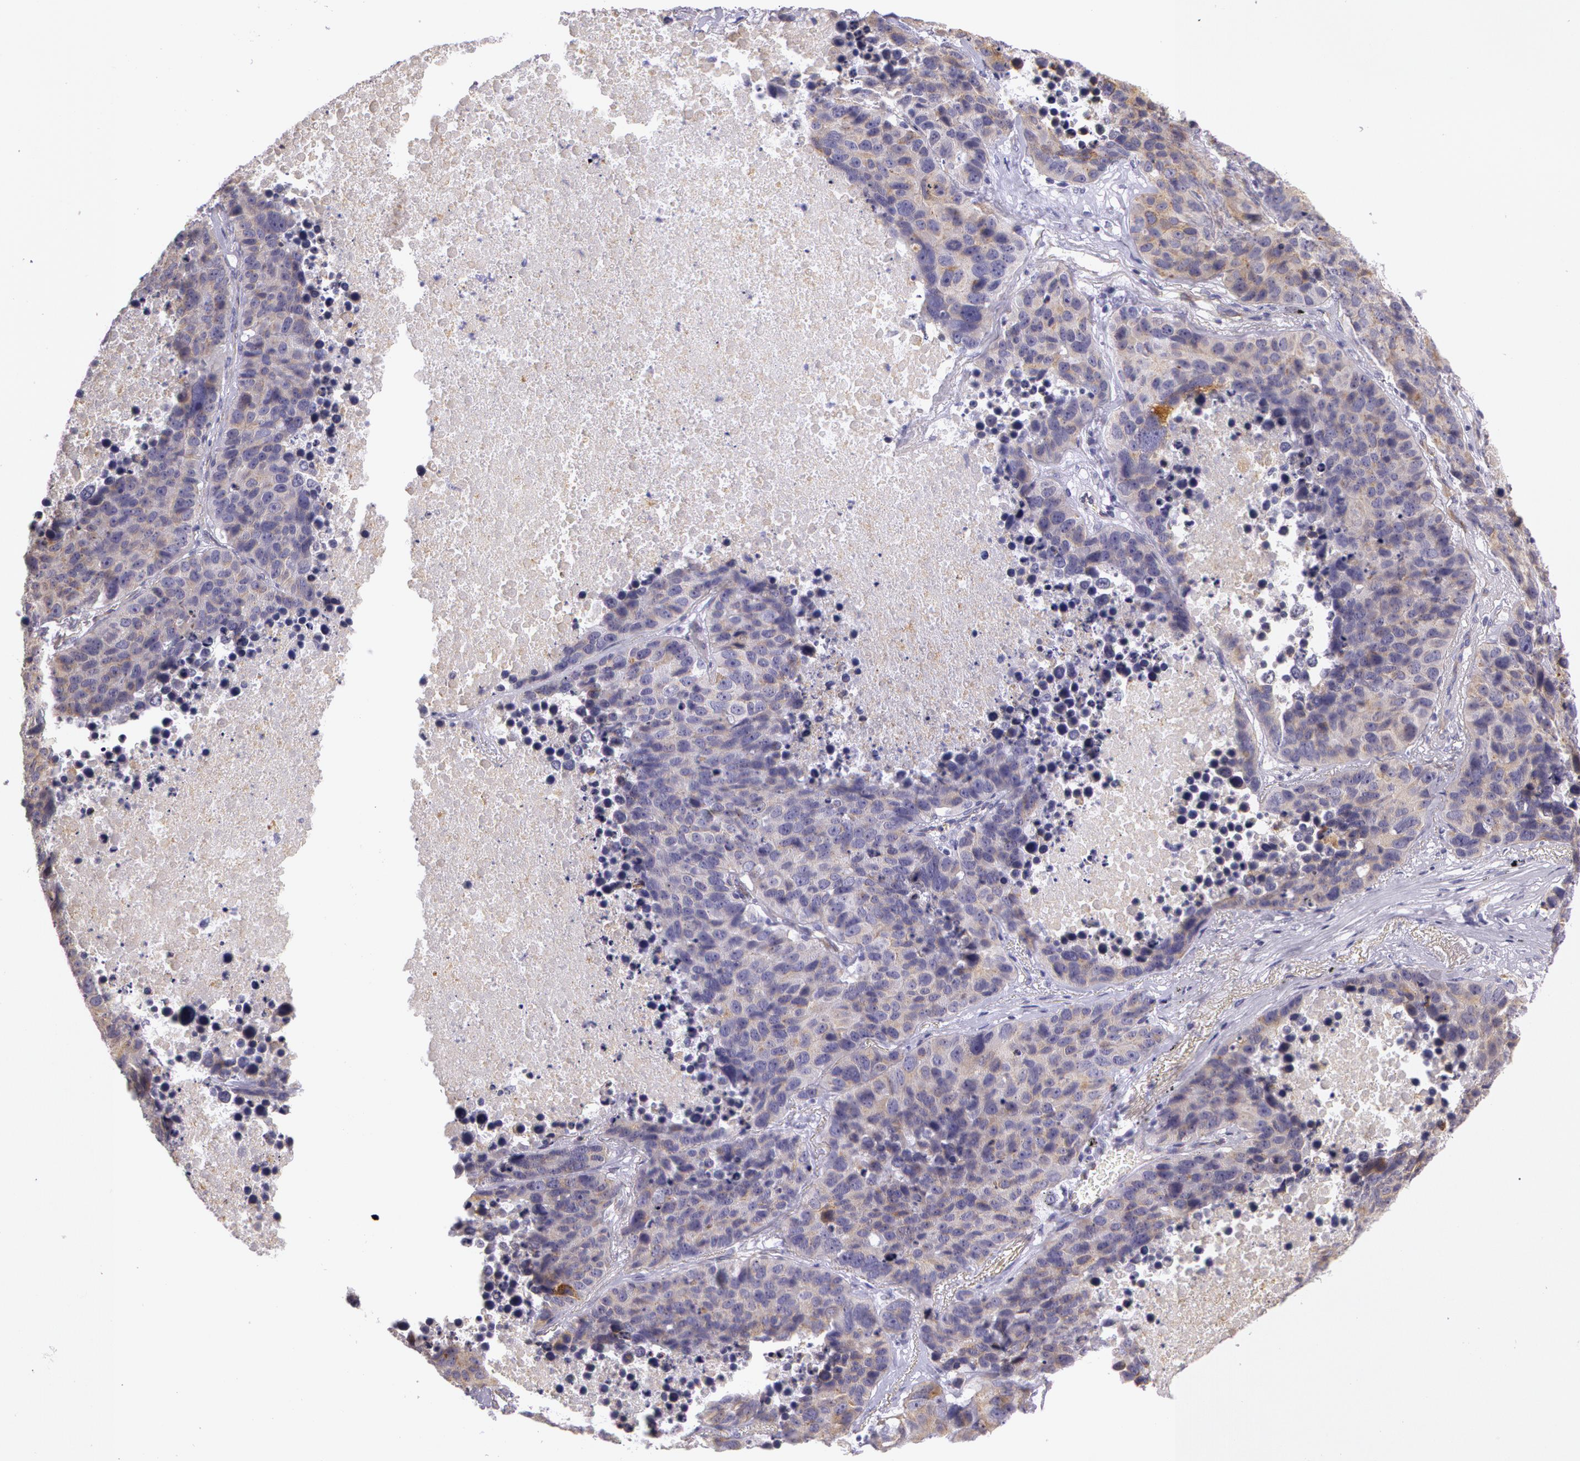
{"staining": {"intensity": "weak", "quantity": ">75%", "location": "cytoplasmic/membranous"}, "tissue": "lung cancer", "cell_type": "Tumor cells", "image_type": "cancer", "snomed": [{"axis": "morphology", "description": "Carcinoid, malignant, NOS"}, {"axis": "topography", "description": "Lung"}], "caption": "Protein staining displays weak cytoplasmic/membranous expression in approximately >75% of tumor cells in lung cancer.", "gene": "APP", "patient": {"sex": "male", "age": 60}}